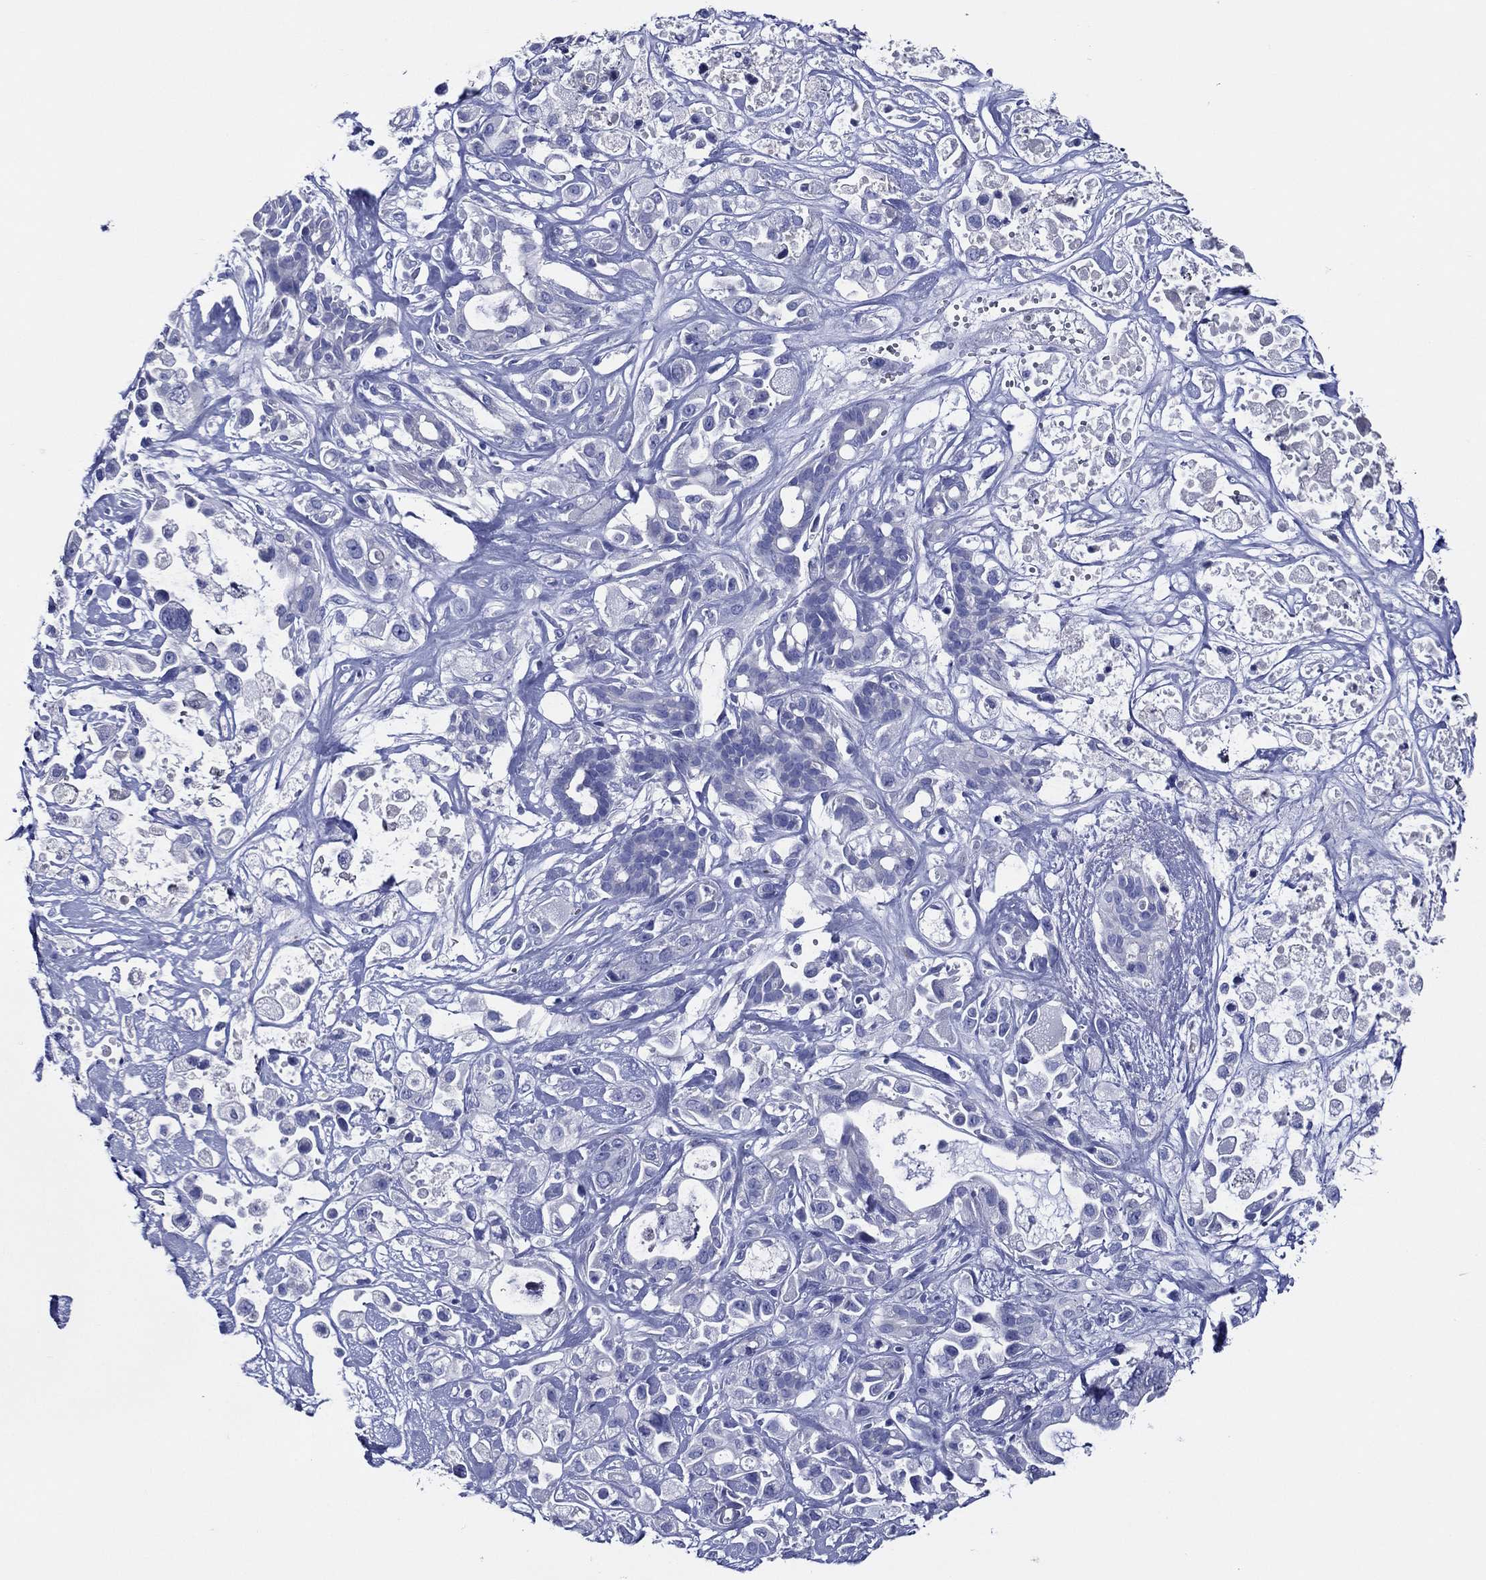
{"staining": {"intensity": "negative", "quantity": "none", "location": "none"}, "tissue": "pancreatic cancer", "cell_type": "Tumor cells", "image_type": "cancer", "snomed": [{"axis": "morphology", "description": "Adenocarcinoma, NOS"}, {"axis": "topography", "description": "Pancreas"}], "caption": "Immunohistochemistry histopathology image of pancreatic cancer stained for a protein (brown), which displays no expression in tumor cells.", "gene": "ACE2", "patient": {"sex": "male", "age": 44}}